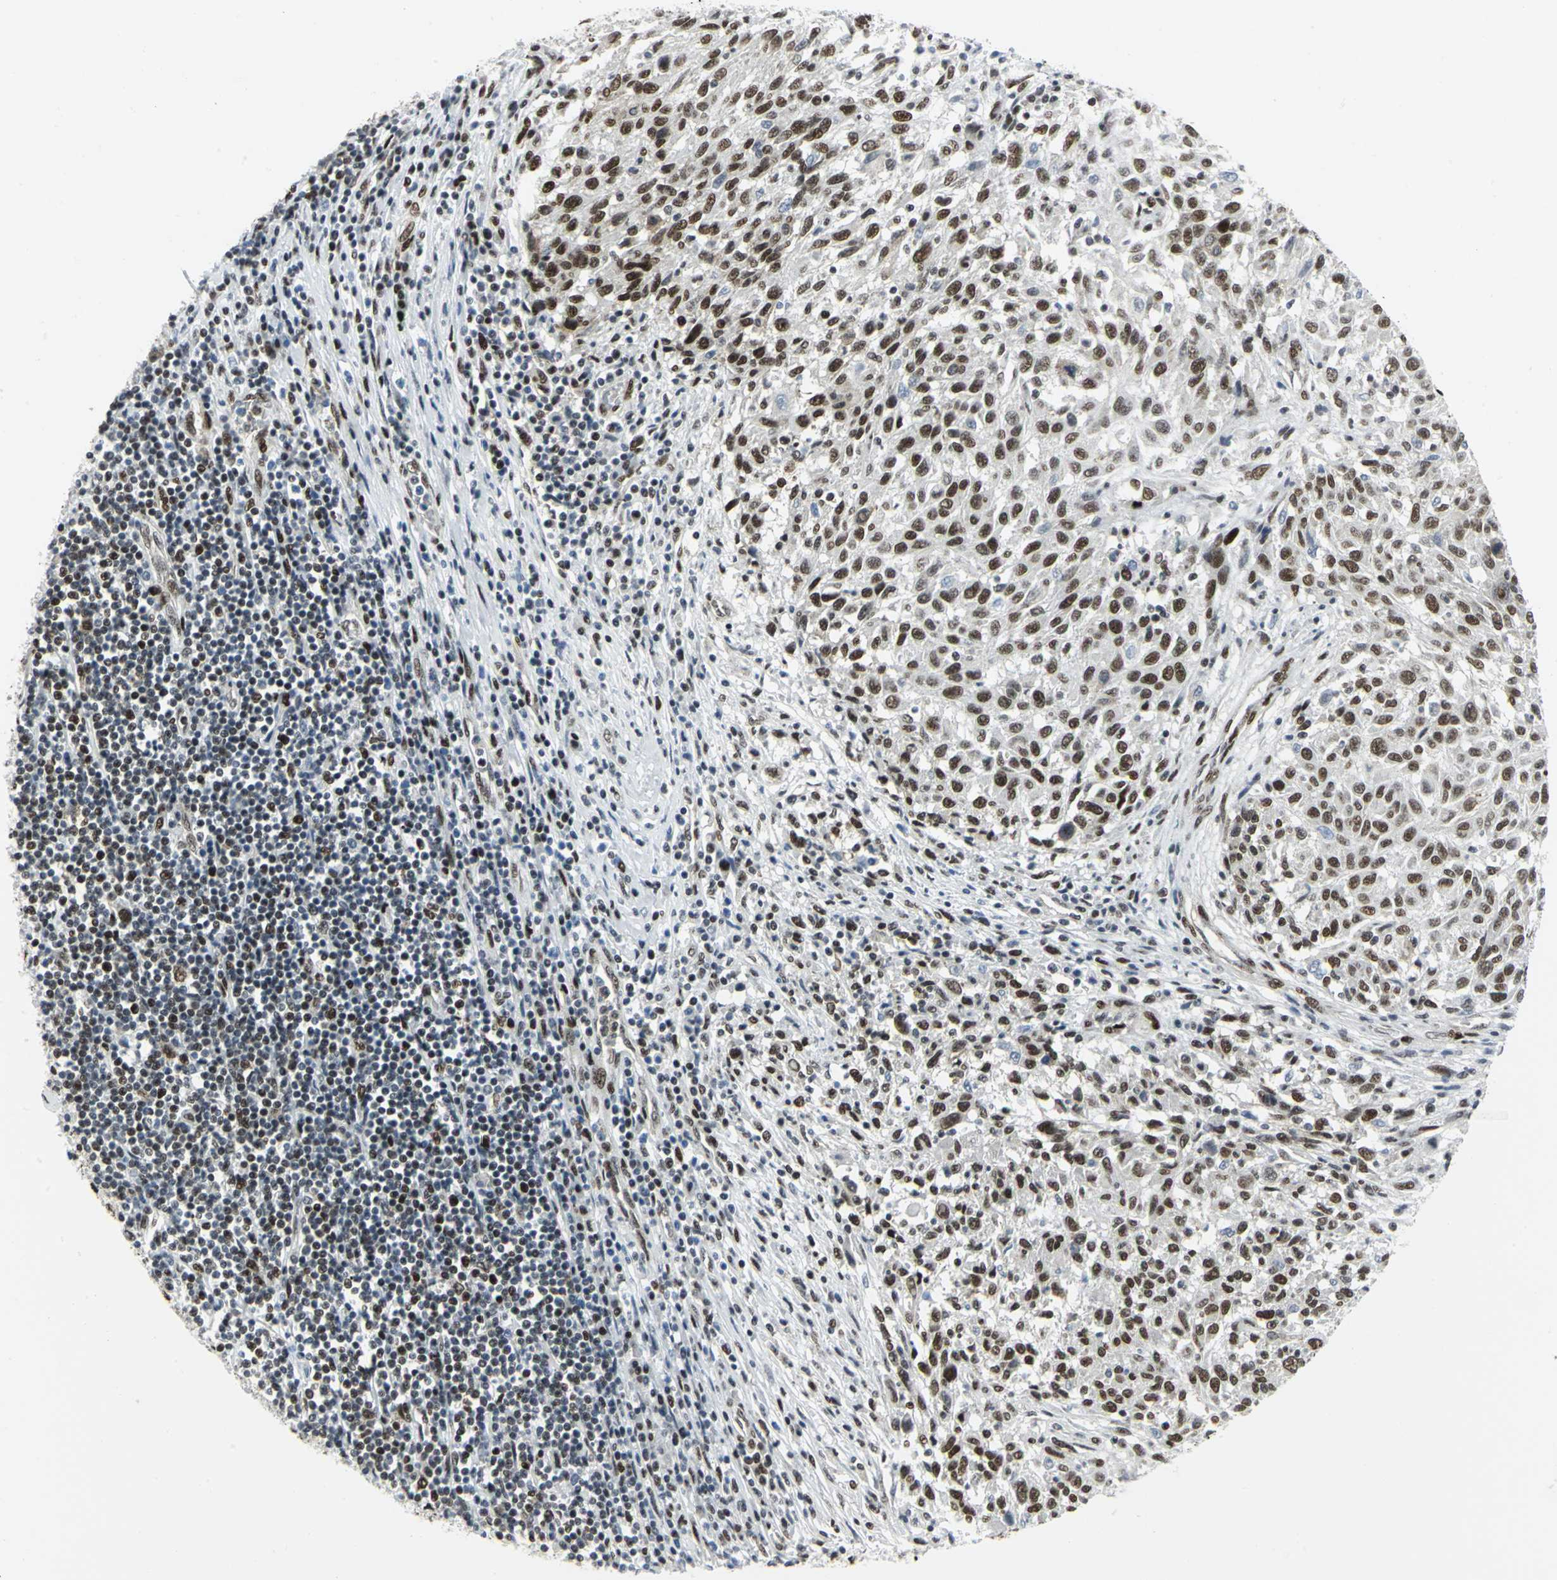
{"staining": {"intensity": "strong", "quantity": ">75%", "location": "nuclear"}, "tissue": "melanoma", "cell_type": "Tumor cells", "image_type": "cancer", "snomed": [{"axis": "morphology", "description": "Malignant melanoma, Metastatic site"}, {"axis": "topography", "description": "Lymph node"}], "caption": "There is high levels of strong nuclear expression in tumor cells of melanoma, as demonstrated by immunohistochemical staining (brown color).", "gene": "SMARCA4", "patient": {"sex": "male", "age": 61}}